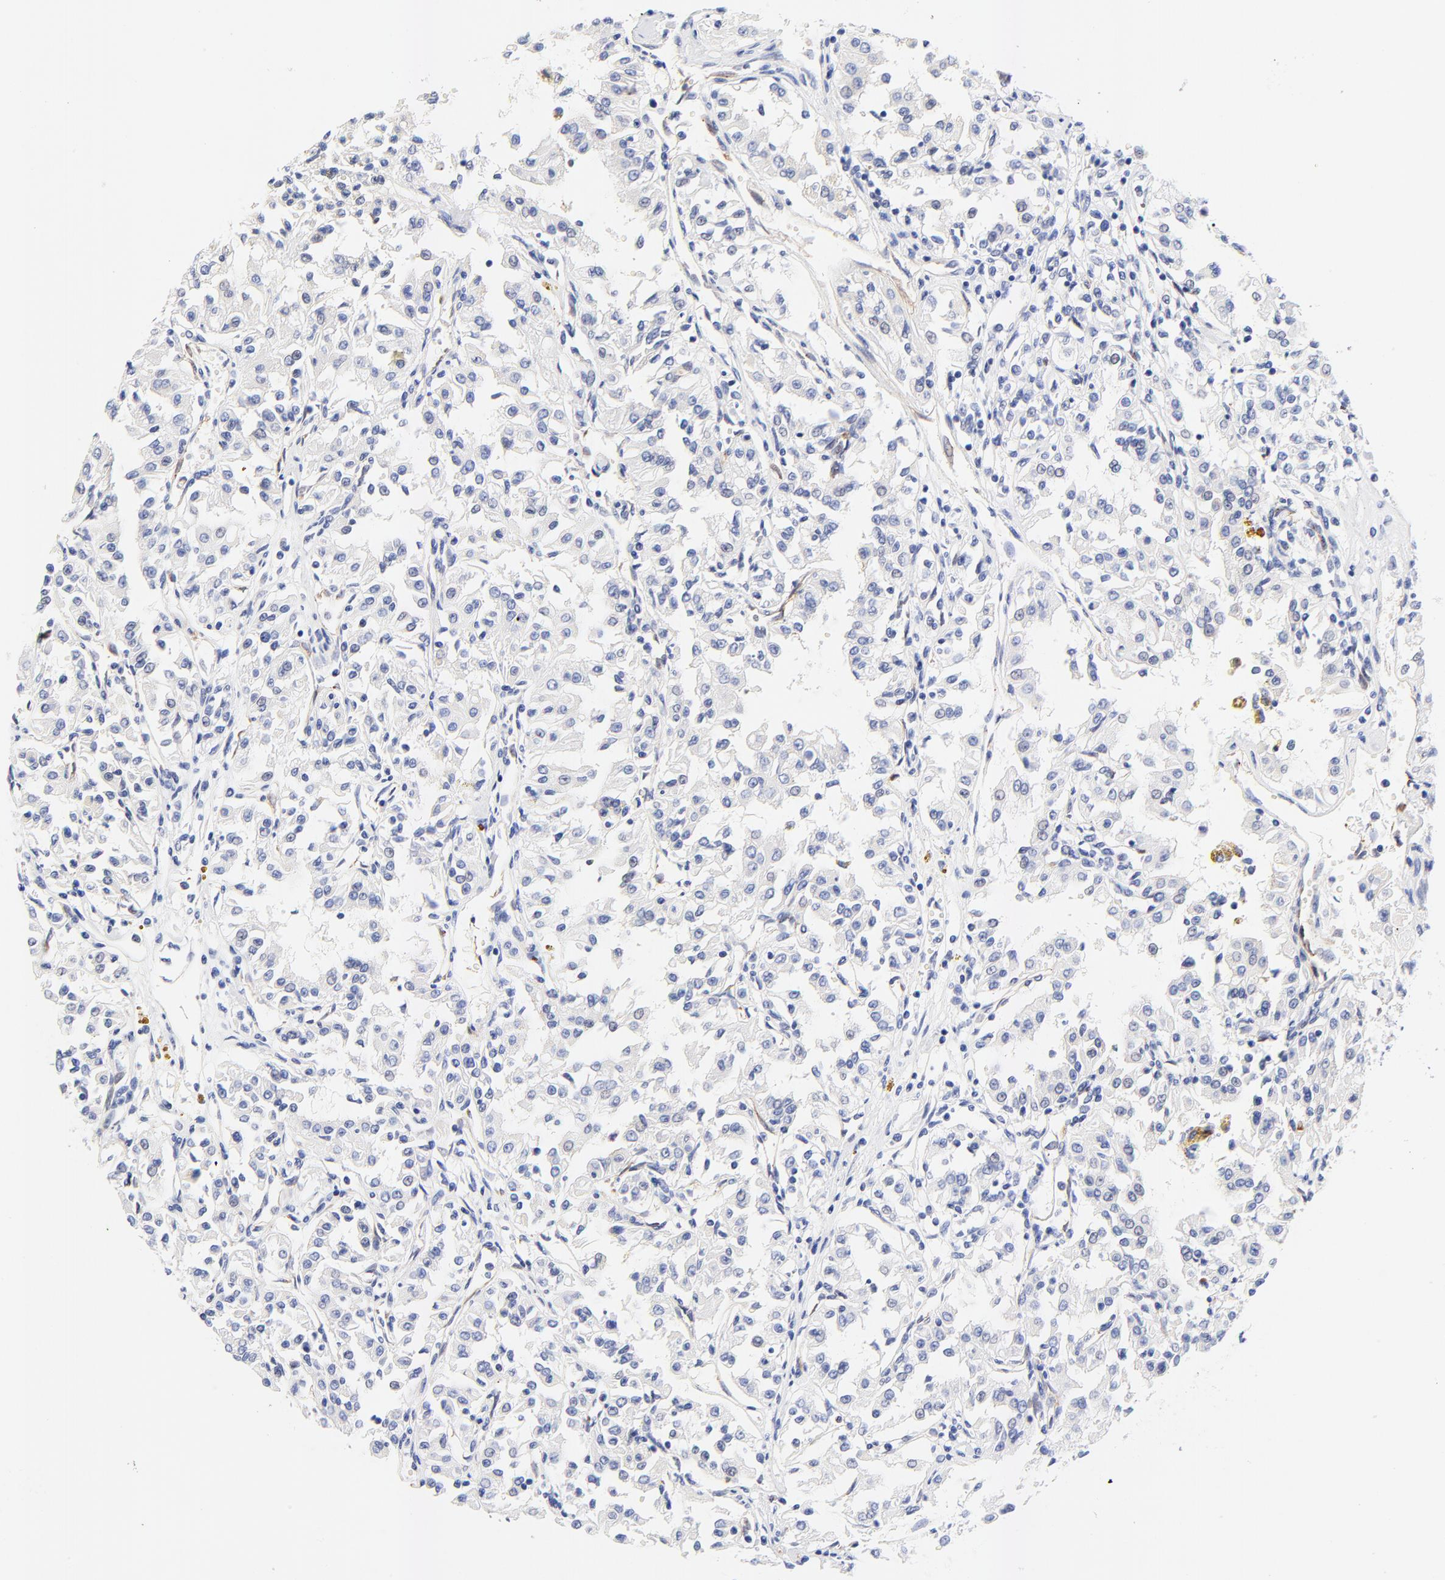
{"staining": {"intensity": "negative", "quantity": "none", "location": "none"}, "tissue": "renal cancer", "cell_type": "Tumor cells", "image_type": "cancer", "snomed": [{"axis": "morphology", "description": "Adenocarcinoma, NOS"}, {"axis": "topography", "description": "Kidney"}], "caption": "High magnification brightfield microscopy of renal cancer (adenocarcinoma) stained with DAB (brown) and counterstained with hematoxylin (blue): tumor cells show no significant expression.", "gene": "FAM117B", "patient": {"sex": "male", "age": 78}}